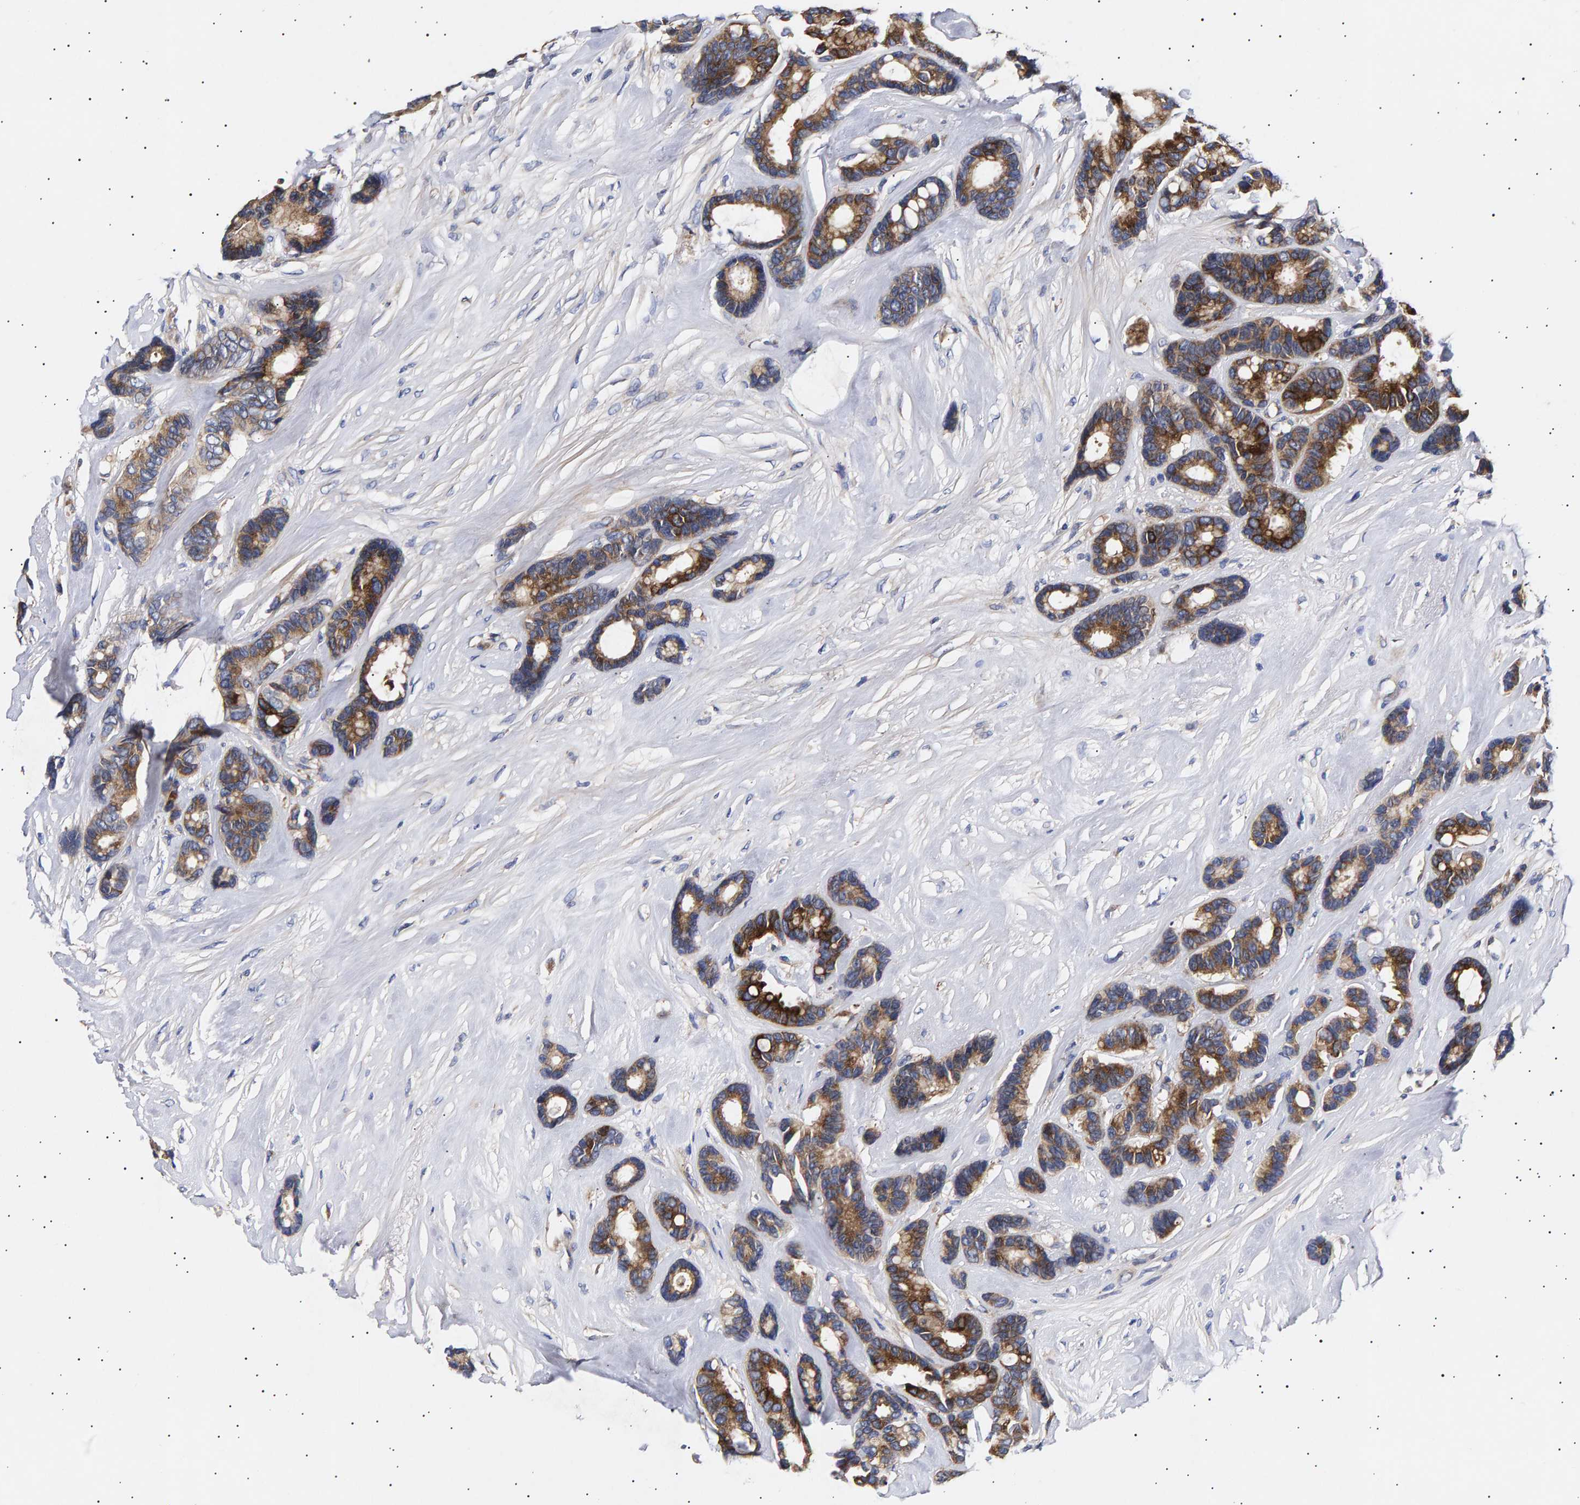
{"staining": {"intensity": "moderate", "quantity": ">75%", "location": "cytoplasmic/membranous"}, "tissue": "breast cancer", "cell_type": "Tumor cells", "image_type": "cancer", "snomed": [{"axis": "morphology", "description": "Duct carcinoma"}, {"axis": "topography", "description": "Breast"}], "caption": "Immunohistochemistry of human breast infiltrating ductal carcinoma shows medium levels of moderate cytoplasmic/membranous staining in approximately >75% of tumor cells. Immunohistochemistry stains the protein of interest in brown and the nuclei are stained blue.", "gene": "ANKRD40", "patient": {"sex": "female", "age": 87}}